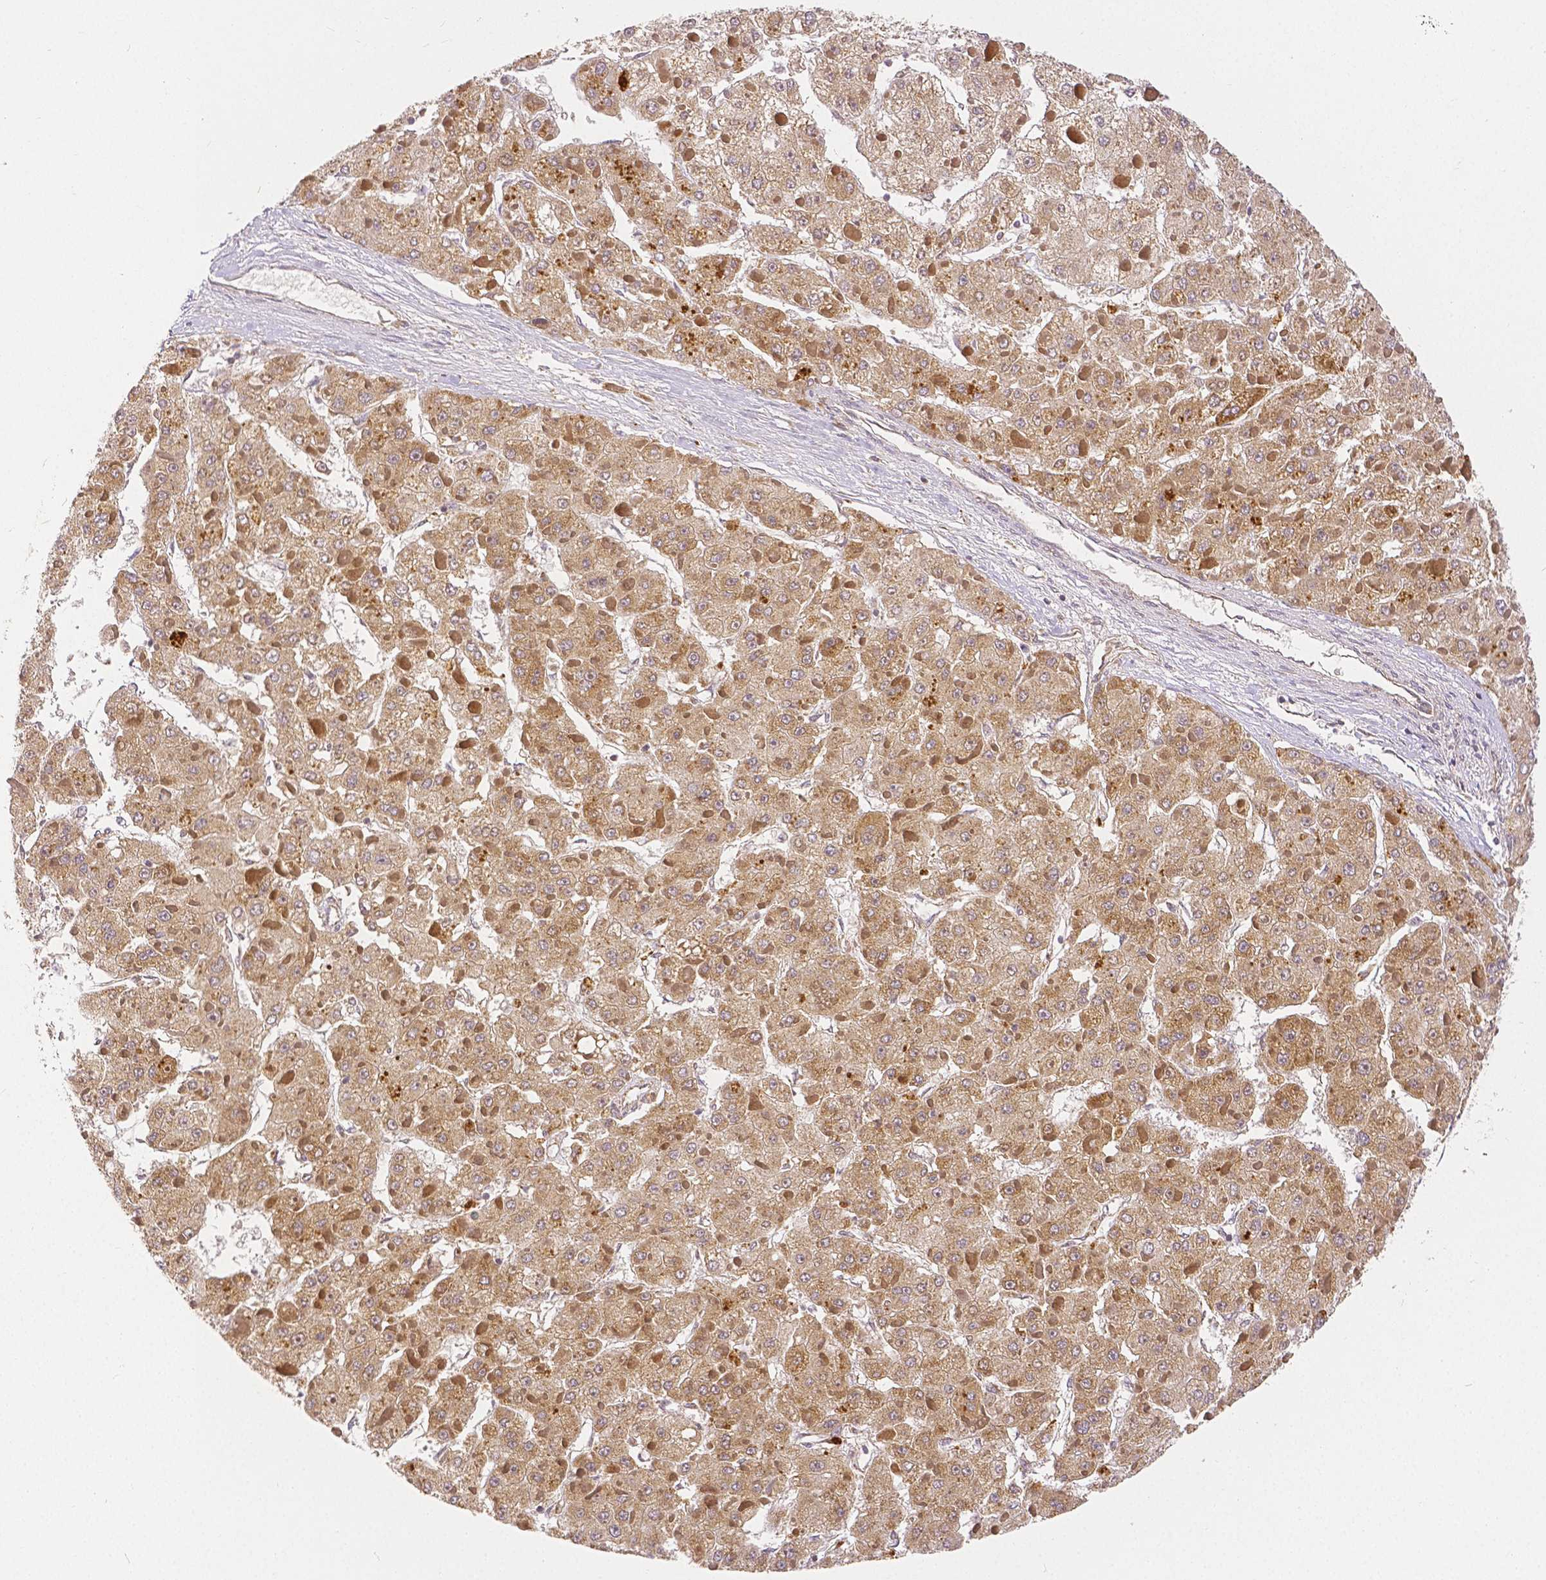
{"staining": {"intensity": "moderate", "quantity": ">75%", "location": "cytoplasmic/membranous"}, "tissue": "liver cancer", "cell_type": "Tumor cells", "image_type": "cancer", "snomed": [{"axis": "morphology", "description": "Carcinoma, Hepatocellular, NOS"}, {"axis": "topography", "description": "Liver"}], "caption": "This is a photomicrograph of immunohistochemistry staining of liver cancer, which shows moderate staining in the cytoplasmic/membranous of tumor cells.", "gene": "RHOT1", "patient": {"sex": "female", "age": 73}}